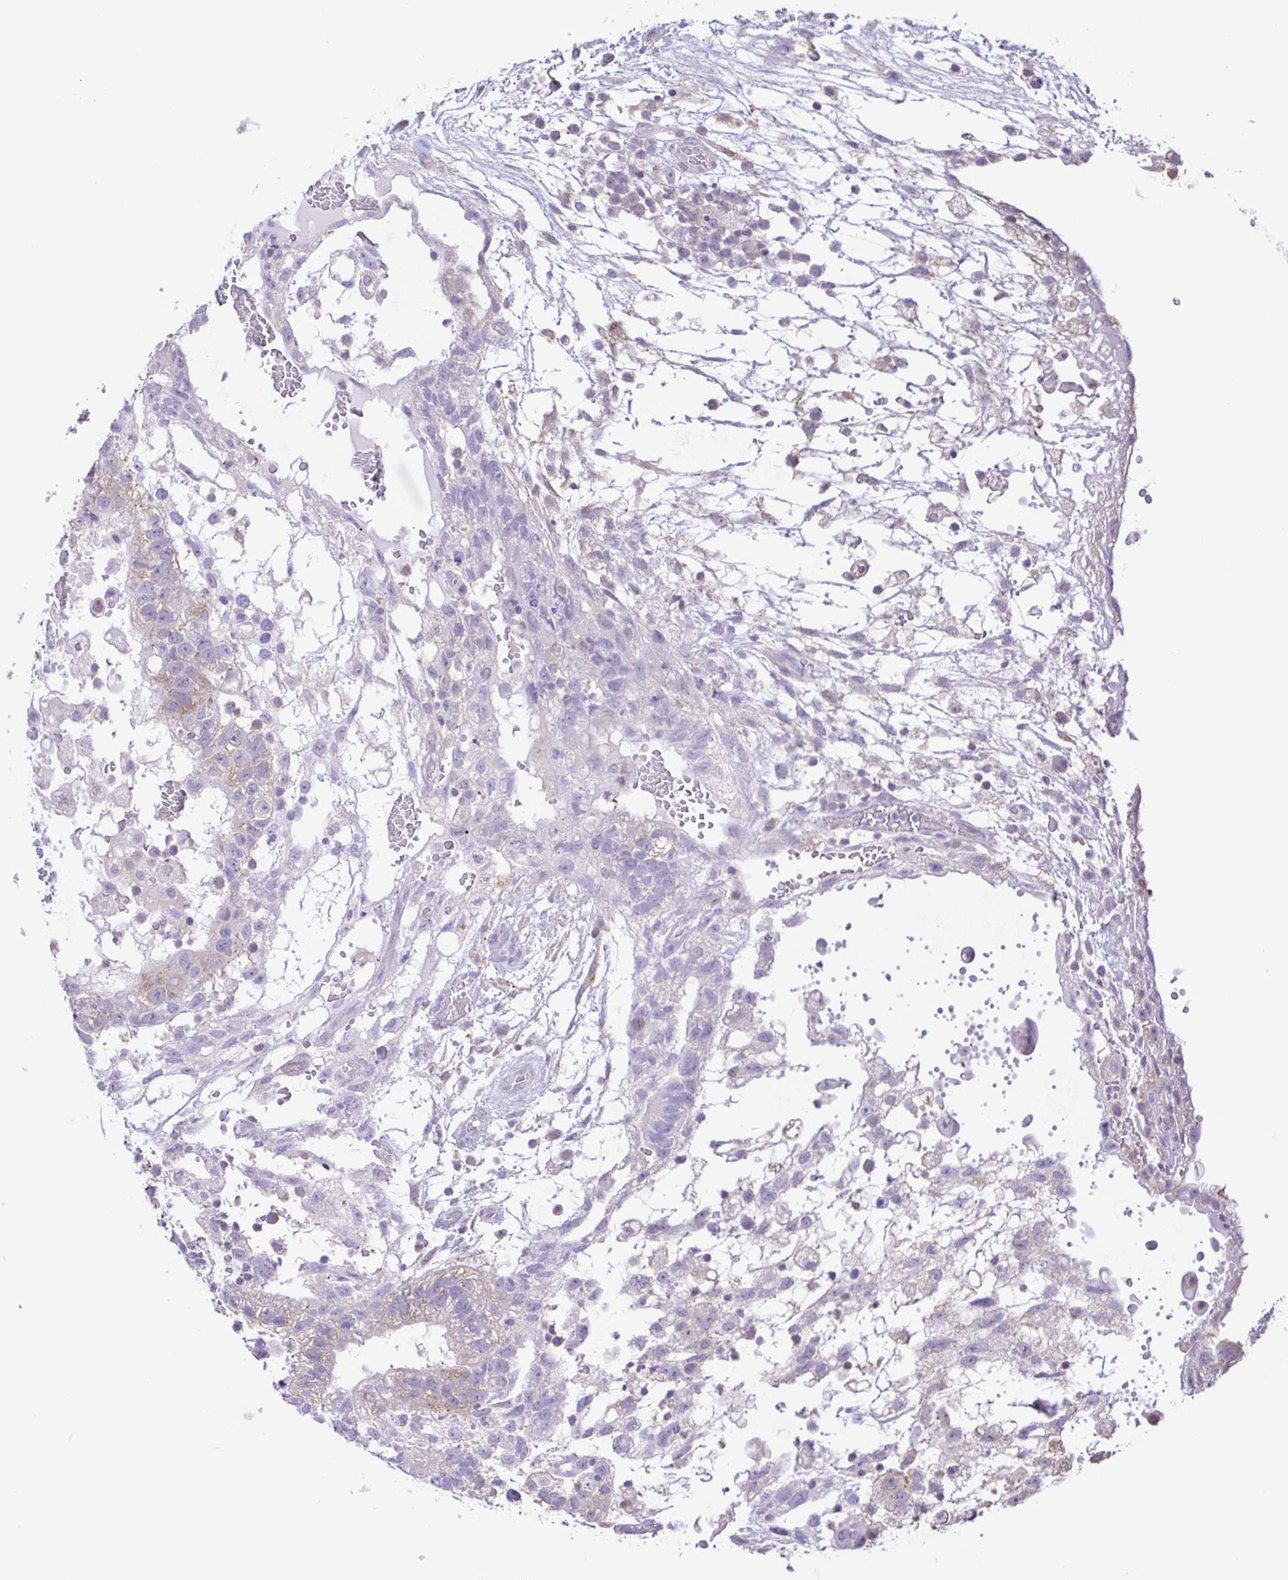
{"staining": {"intensity": "negative", "quantity": "none", "location": "none"}, "tissue": "testis cancer", "cell_type": "Tumor cells", "image_type": "cancer", "snomed": [{"axis": "morphology", "description": "Normal tissue, NOS"}, {"axis": "morphology", "description": "Carcinoma, Embryonal, NOS"}, {"axis": "topography", "description": "Testis"}], "caption": "DAB immunohistochemical staining of testis embryonal carcinoma demonstrates no significant positivity in tumor cells.", "gene": "CYP17A1", "patient": {"sex": "male", "age": 32}}